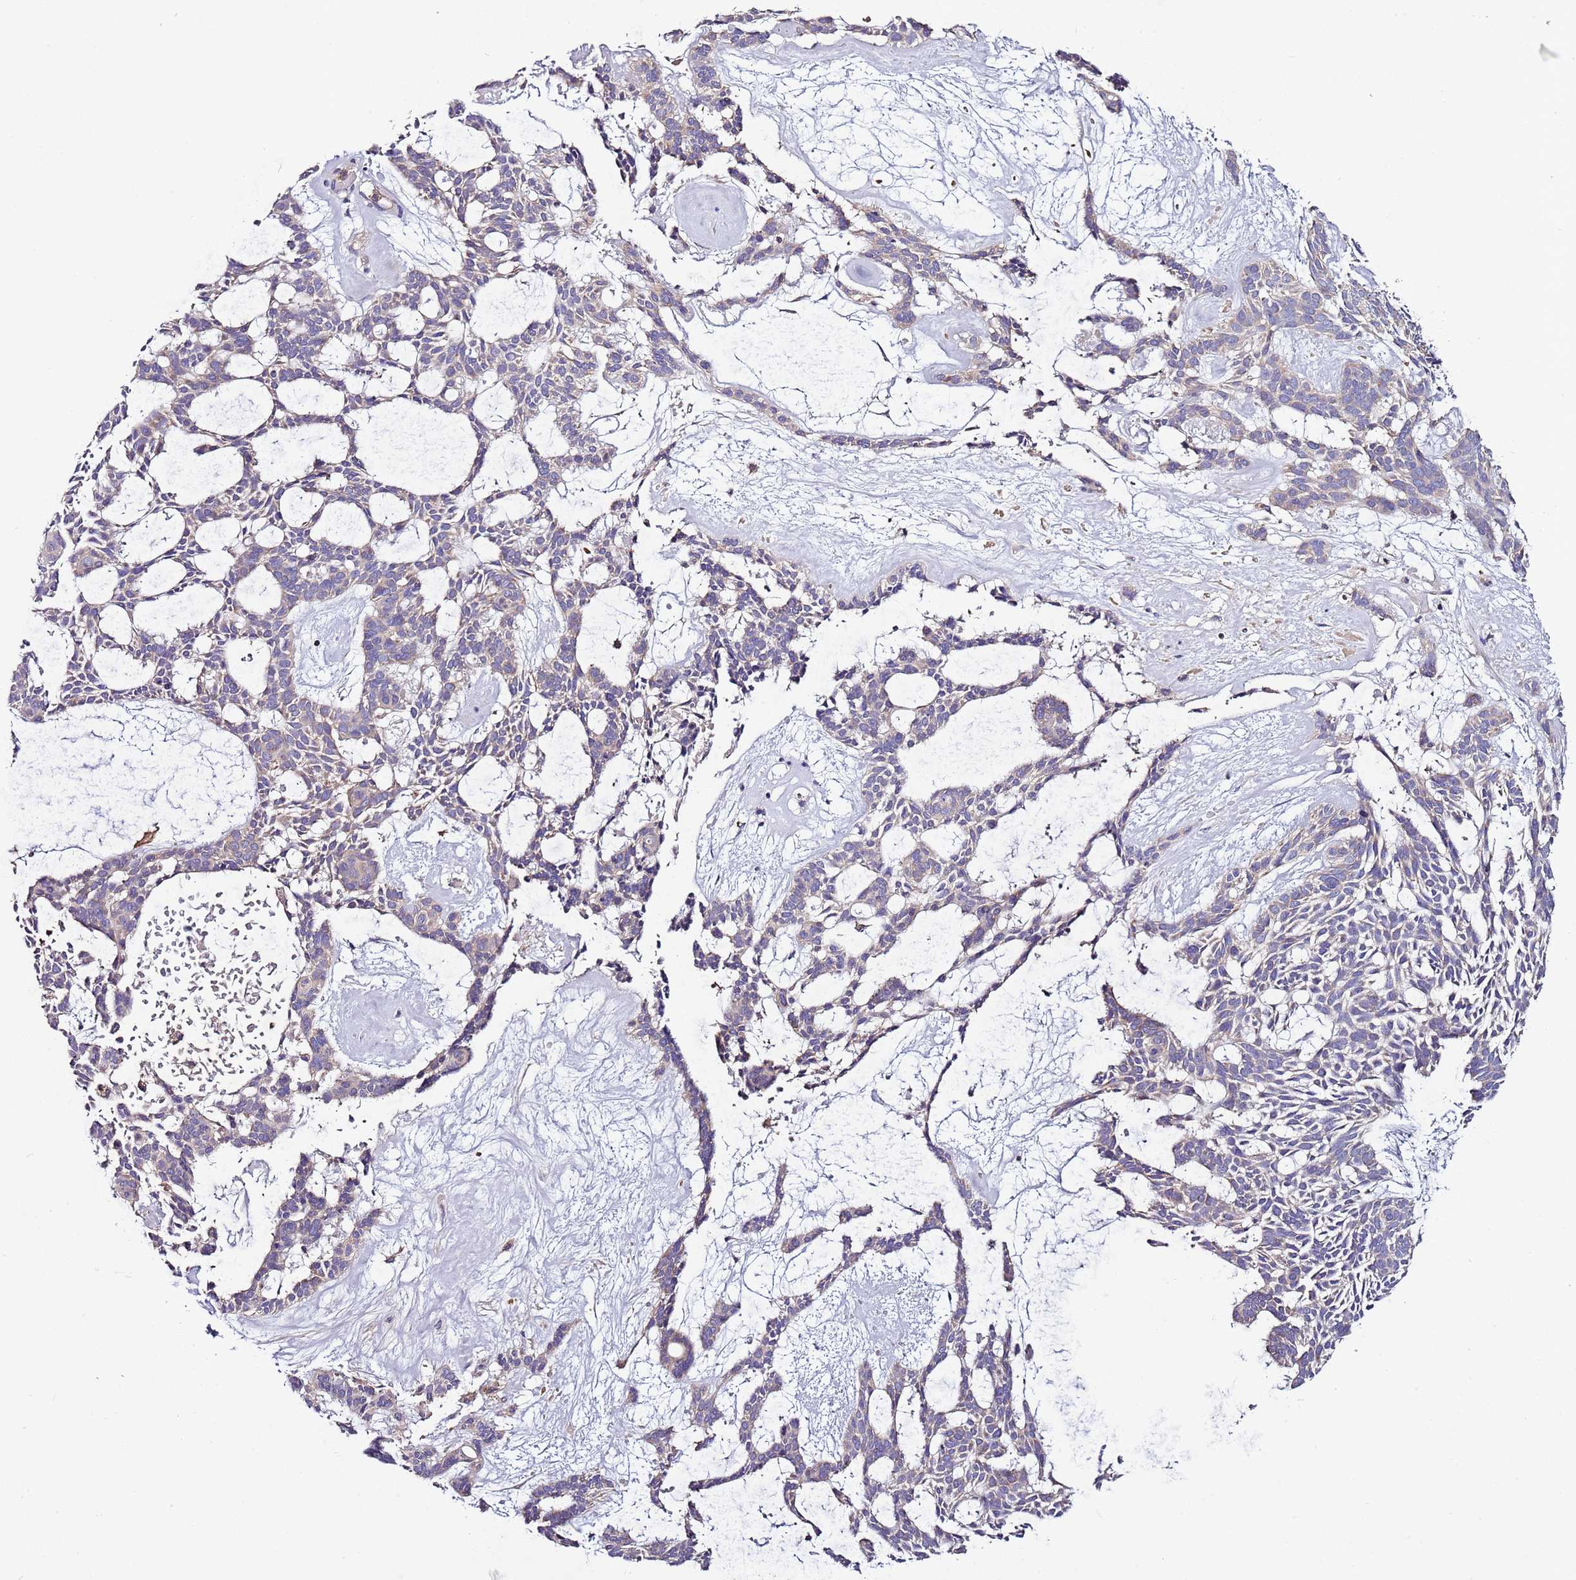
{"staining": {"intensity": "negative", "quantity": "none", "location": "none"}, "tissue": "skin cancer", "cell_type": "Tumor cells", "image_type": "cancer", "snomed": [{"axis": "morphology", "description": "Basal cell carcinoma"}, {"axis": "topography", "description": "Skin"}], "caption": "The photomicrograph shows no significant staining in tumor cells of basal cell carcinoma (skin).", "gene": "IGIP", "patient": {"sex": "male", "age": 61}}